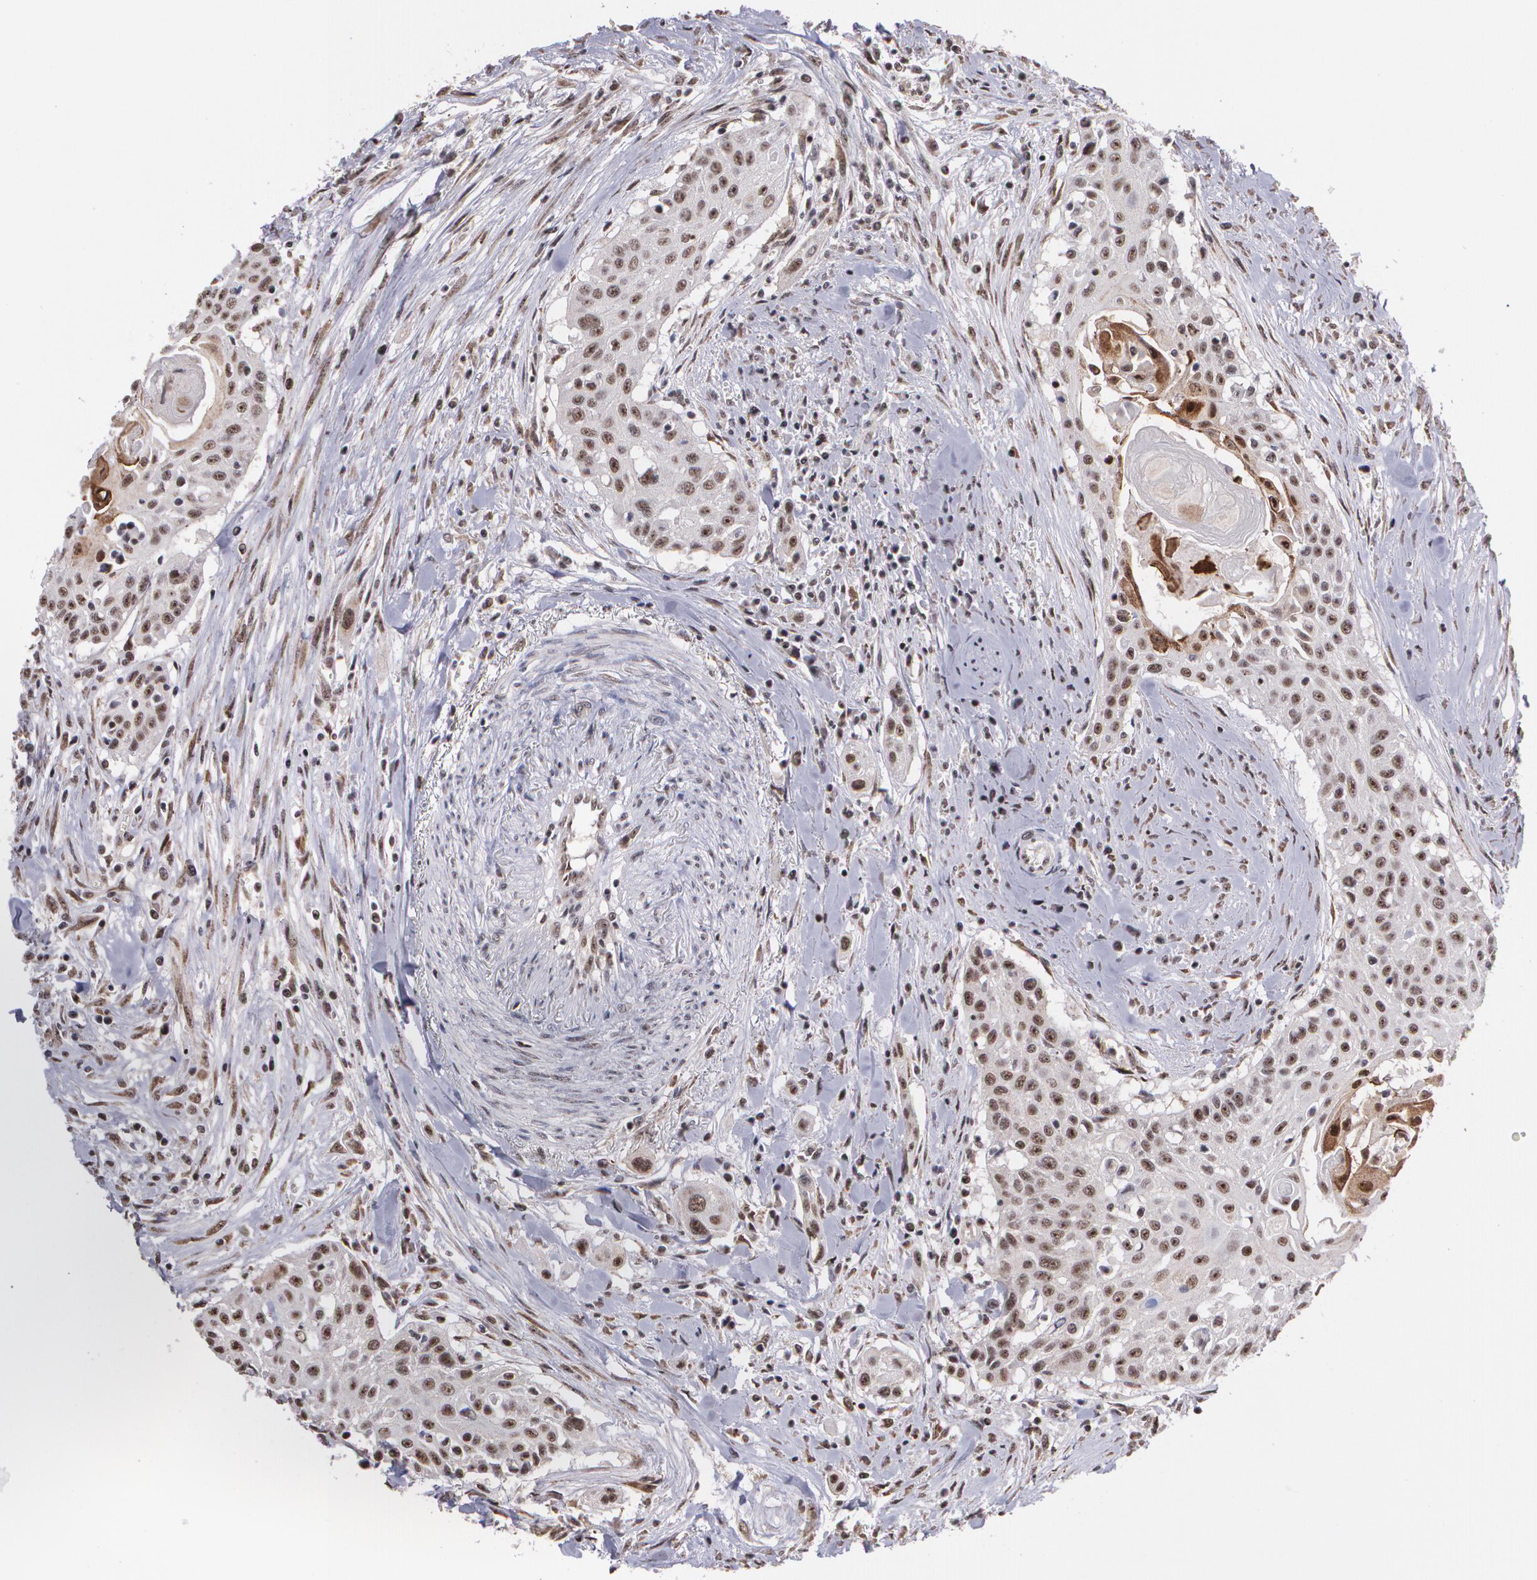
{"staining": {"intensity": "strong", "quantity": ">75%", "location": "nuclear"}, "tissue": "head and neck cancer", "cell_type": "Tumor cells", "image_type": "cancer", "snomed": [{"axis": "morphology", "description": "Squamous cell carcinoma, NOS"}, {"axis": "morphology", "description": "Squamous cell carcinoma, metastatic, NOS"}, {"axis": "topography", "description": "Lymph node"}, {"axis": "topography", "description": "Salivary gland"}, {"axis": "topography", "description": "Head-Neck"}], "caption": "The photomicrograph reveals a brown stain indicating the presence of a protein in the nuclear of tumor cells in head and neck cancer. The staining is performed using DAB brown chromogen to label protein expression. The nuclei are counter-stained blue using hematoxylin.", "gene": "C6orf15", "patient": {"sex": "female", "age": 74}}